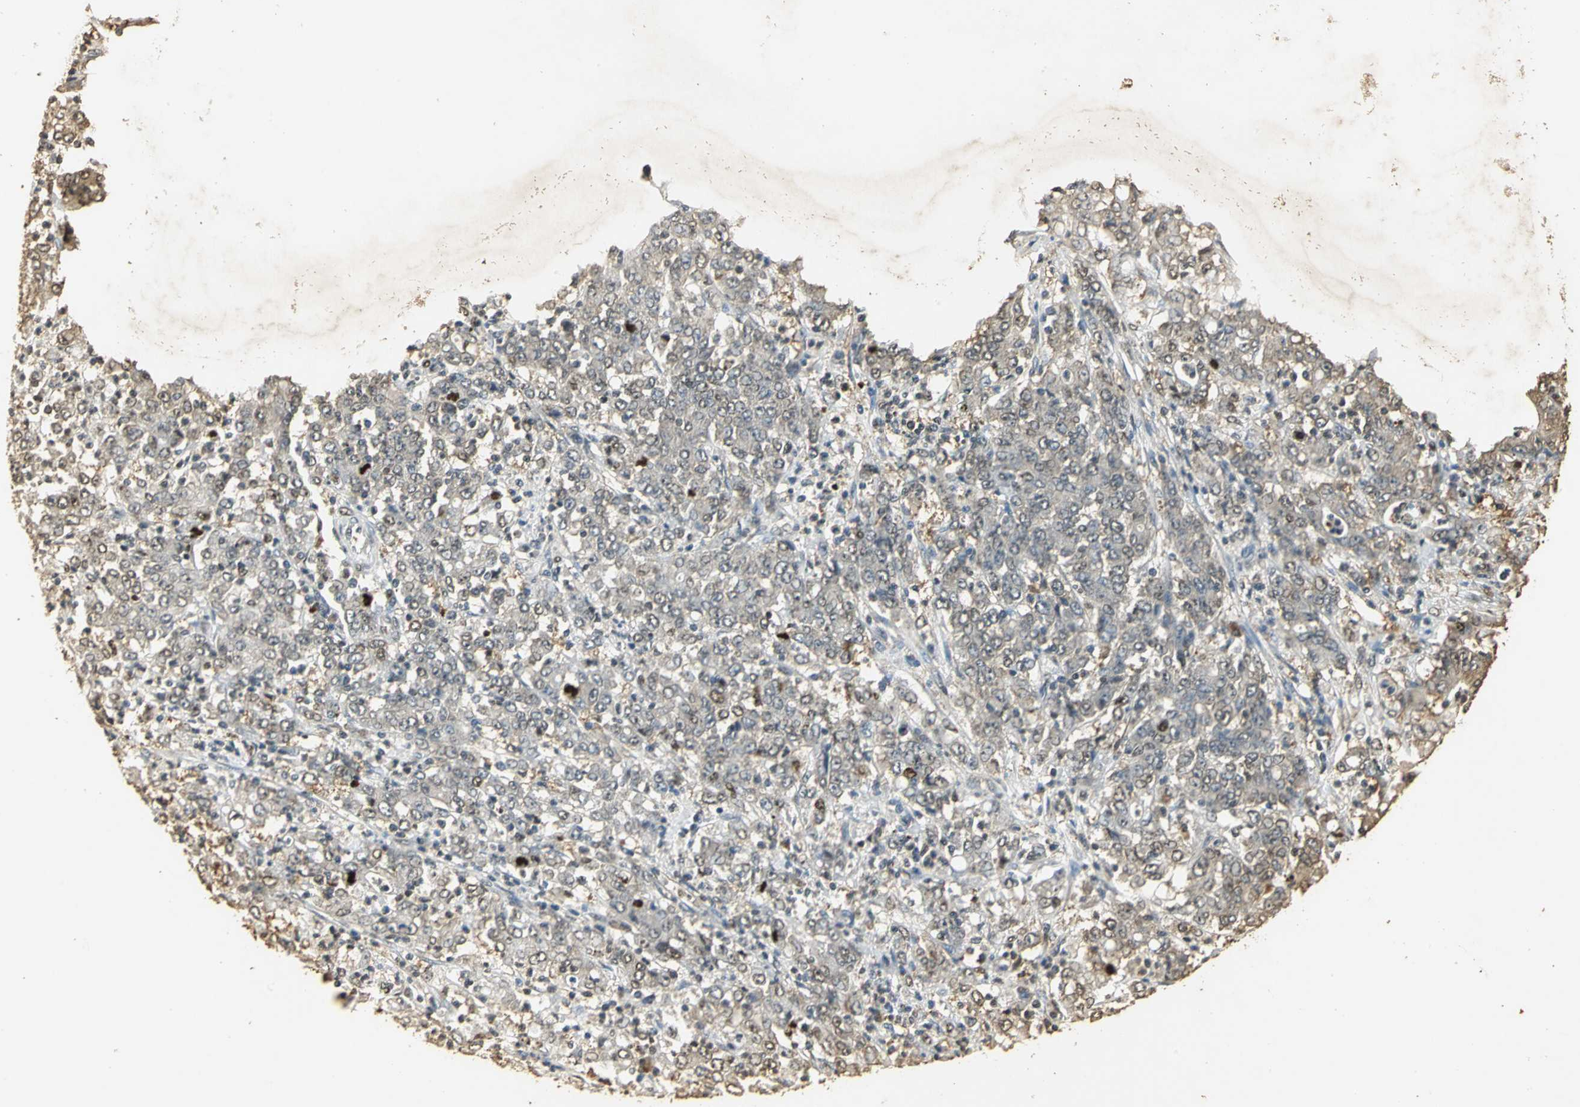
{"staining": {"intensity": "weak", "quantity": ">75%", "location": "cytoplasmic/membranous"}, "tissue": "stomach cancer", "cell_type": "Tumor cells", "image_type": "cancer", "snomed": [{"axis": "morphology", "description": "Adenocarcinoma, NOS"}, {"axis": "topography", "description": "Stomach, lower"}], "caption": "Immunohistochemistry (IHC) photomicrograph of neoplastic tissue: stomach cancer (adenocarcinoma) stained using immunohistochemistry displays low levels of weak protein expression localized specifically in the cytoplasmic/membranous of tumor cells, appearing as a cytoplasmic/membranous brown color.", "gene": "GAPDH", "patient": {"sex": "female", "age": 71}}